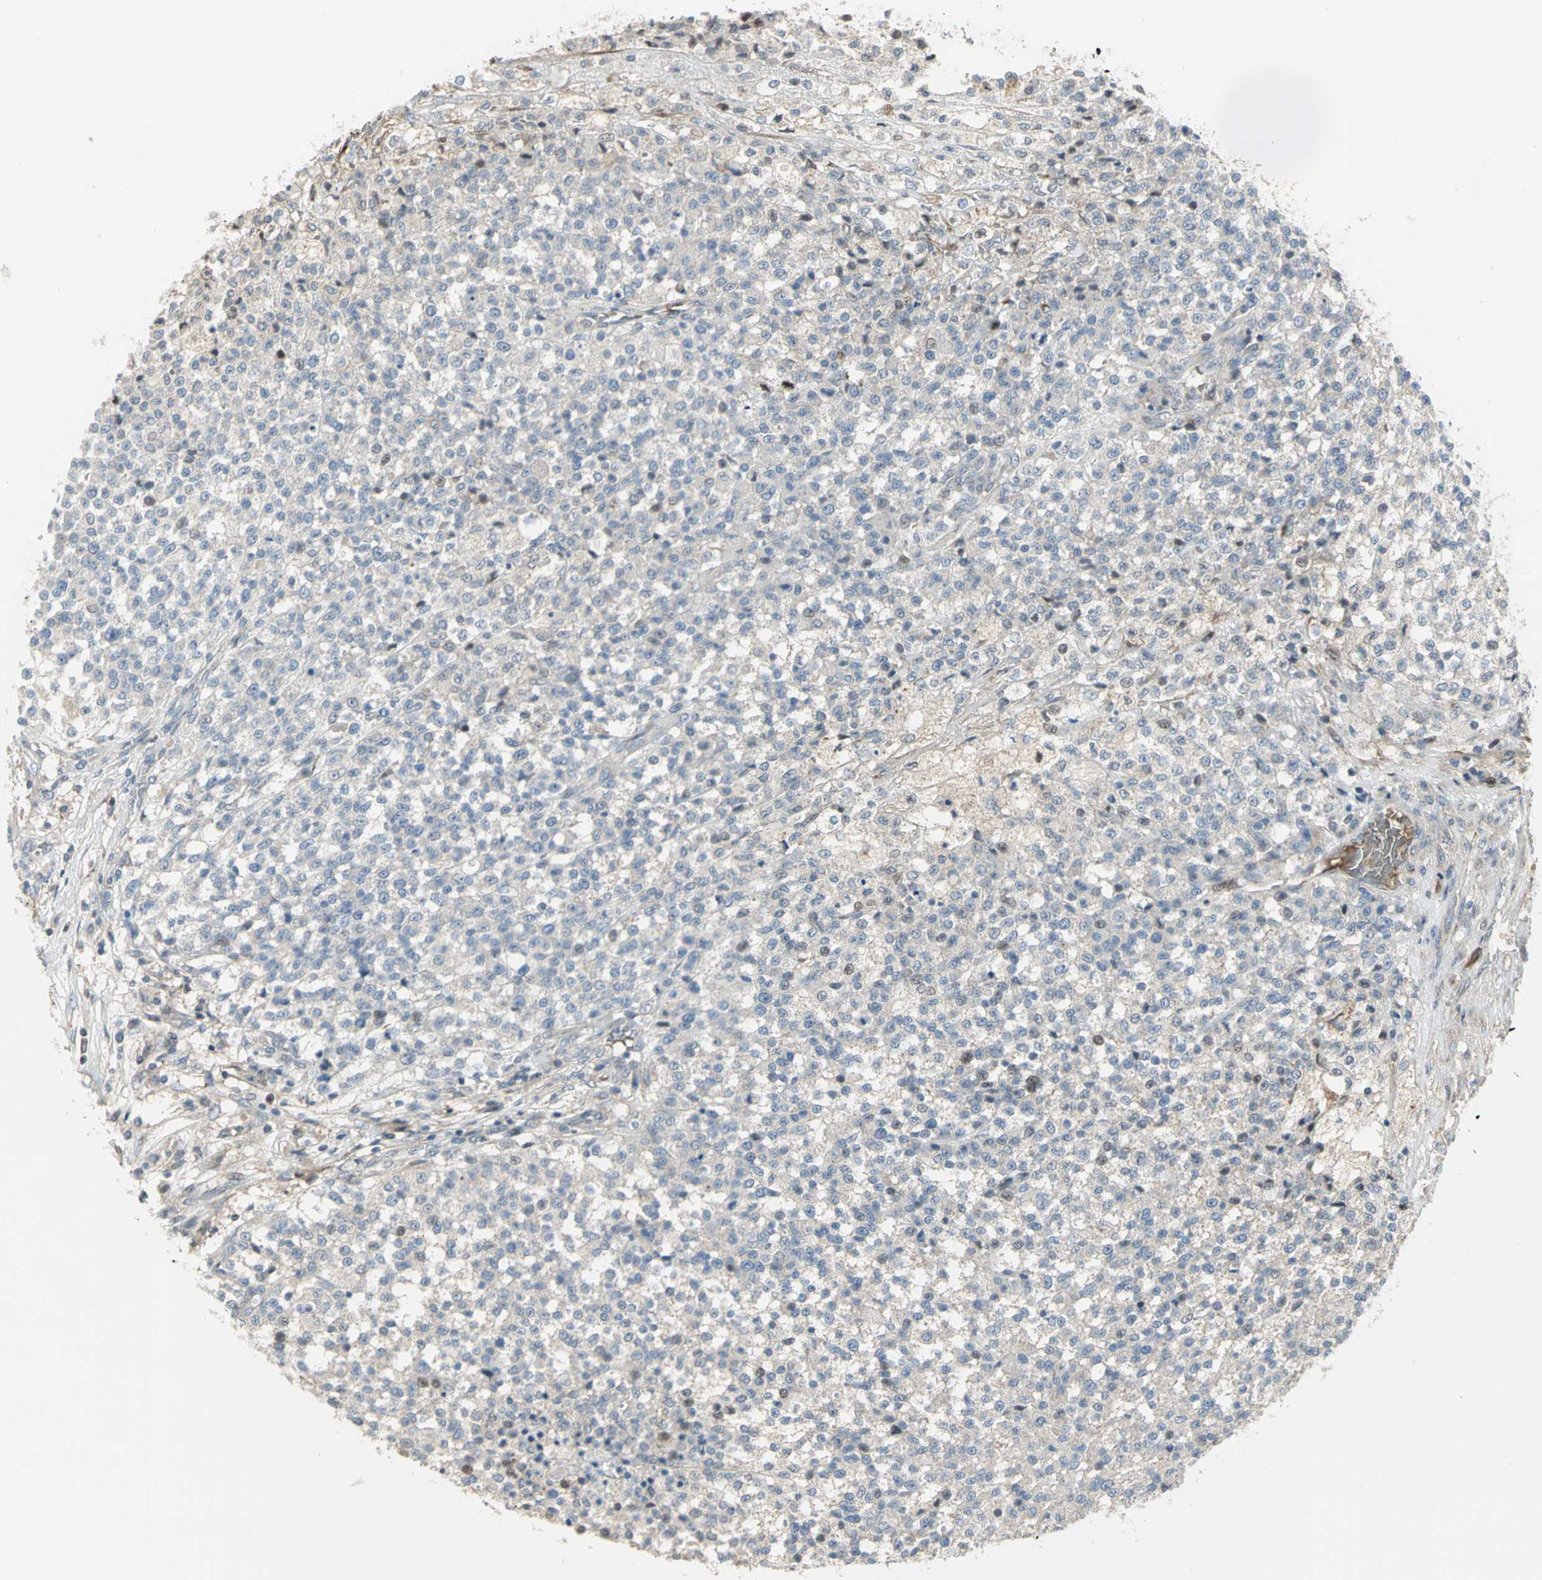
{"staining": {"intensity": "negative", "quantity": "none", "location": "none"}, "tissue": "testis cancer", "cell_type": "Tumor cells", "image_type": "cancer", "snomed": [{"axis": "morphology", "description": "Seminoma, NOS"}, {"axis": "topography", "description": "Testis"}], "caption": "This is a micrograph of immunohistochemistry (IHC) staining of seminoma (testis), which shows no expression in tumor cells.", "gene": "ANK1", "patient": {"sex": "male", "age": 59}}